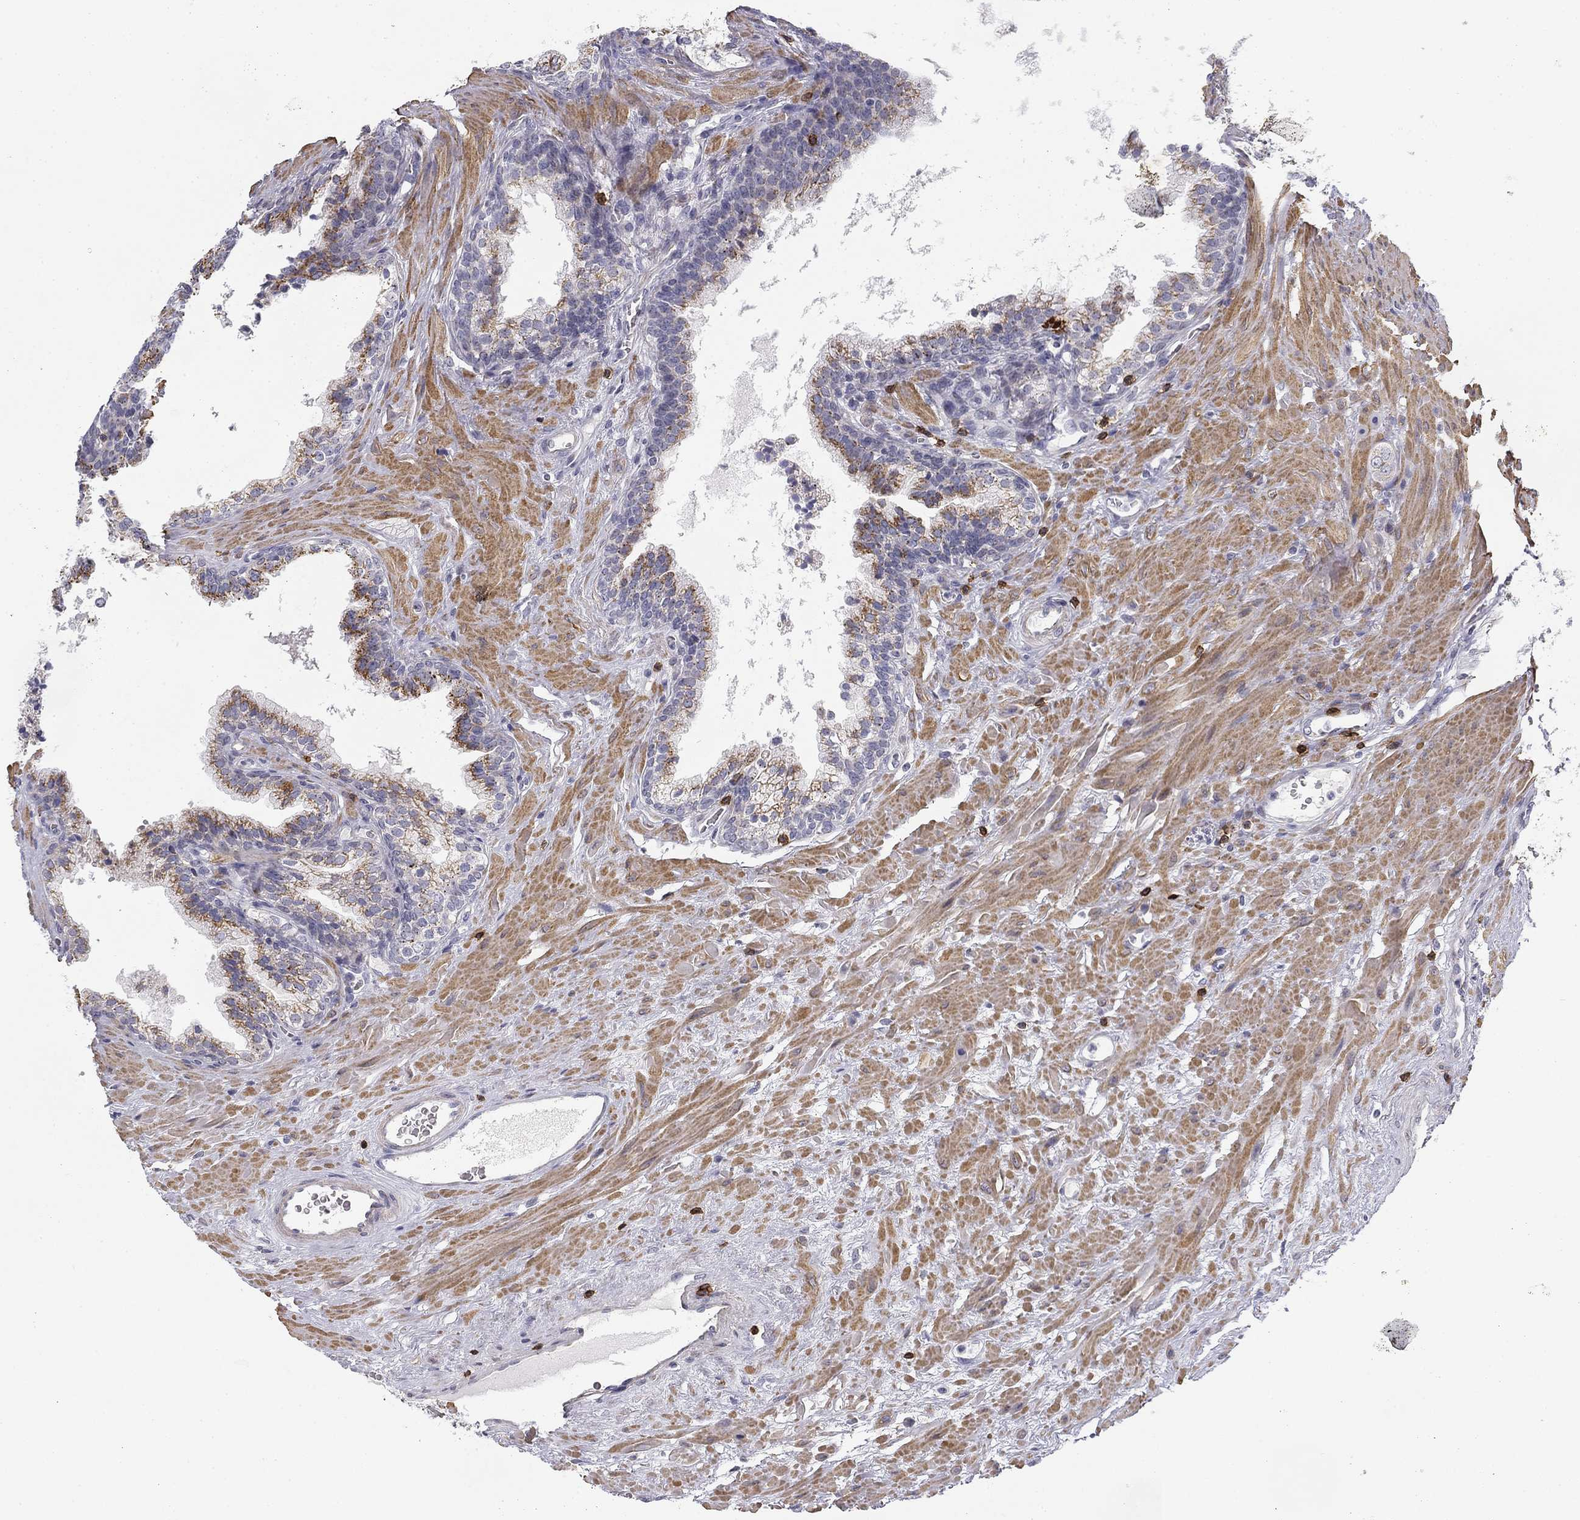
{"staining": {"intensity": "moderate", "quantity": "<25%", "location": "cytoplasmic/membranous"}, "tissue": "prostate cancer", "cell_type": "Tumor cells", "image_type": "cancer", "snomed": [{"axis": "morphology", "description": "Adenocarcinoma, NOS"}, {"axis": "topography", "description": "Prostate"}], "caption": "Prostate adenocarcinoma stained for a protein (brown) demonstrates moderate cytoplasmic/membranous positive positivity in about <25% of tumor cells.", "gene": "TRAT1", "patient": {"sex": "male", "age": 66}}